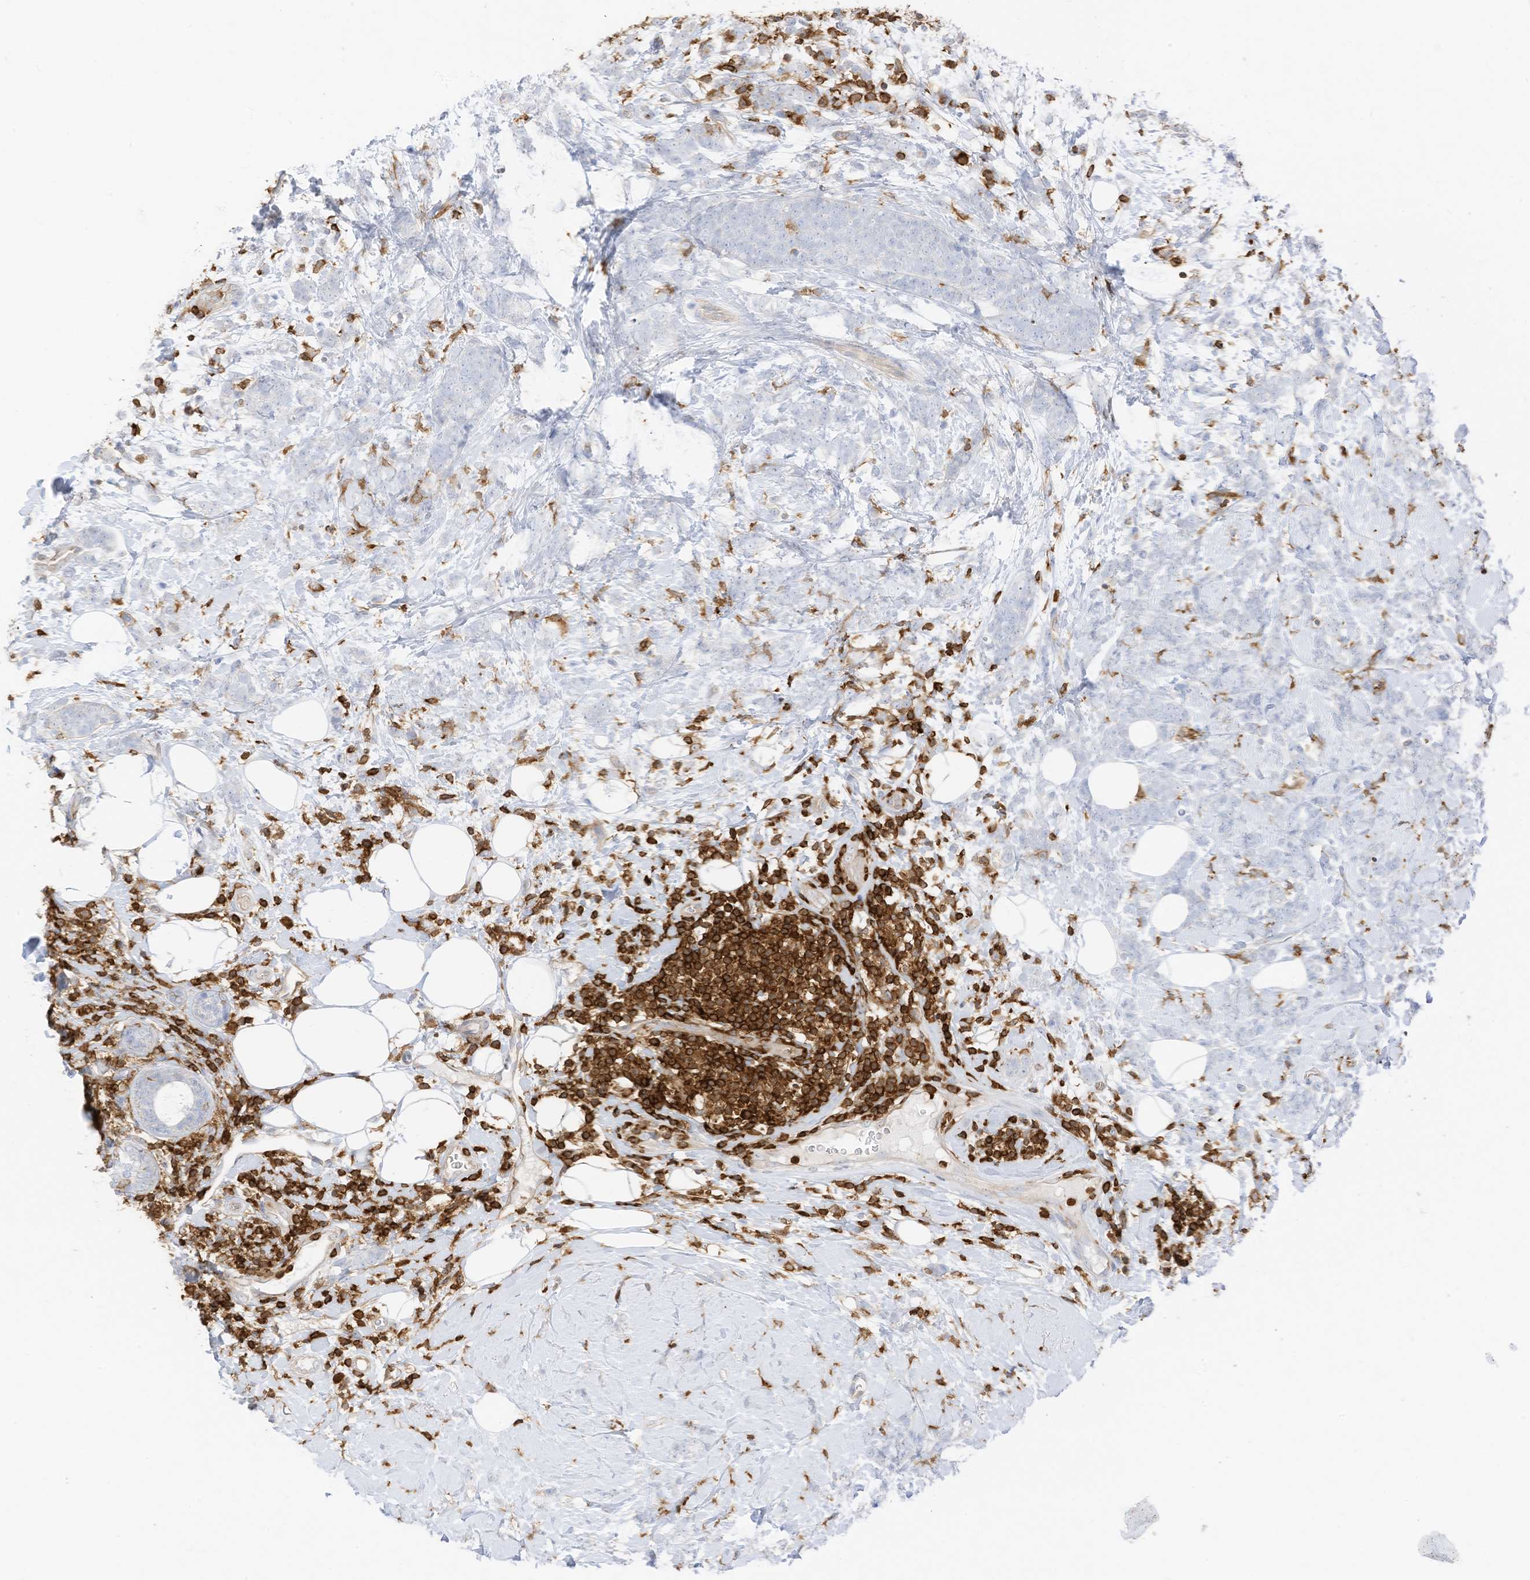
{"staining": {"intensity": "negative", "quantity": "none", "location": "none"}, "tissue": "breast cancer", "cell_type": "Tumor cells", "image_type": "cancer", "snomed": [{"axis": "morphology", "description": "Lobular carcinoma"}, {"axis": "topography", "description": "Breast"}], "caption": "This is an immunohistochemistry (IHC) photomicrograph of breast cancer. There is no positivity in tumor cells.", "gene": "ARHGAP25", "patient": {"sex": "female", "age": 58}}